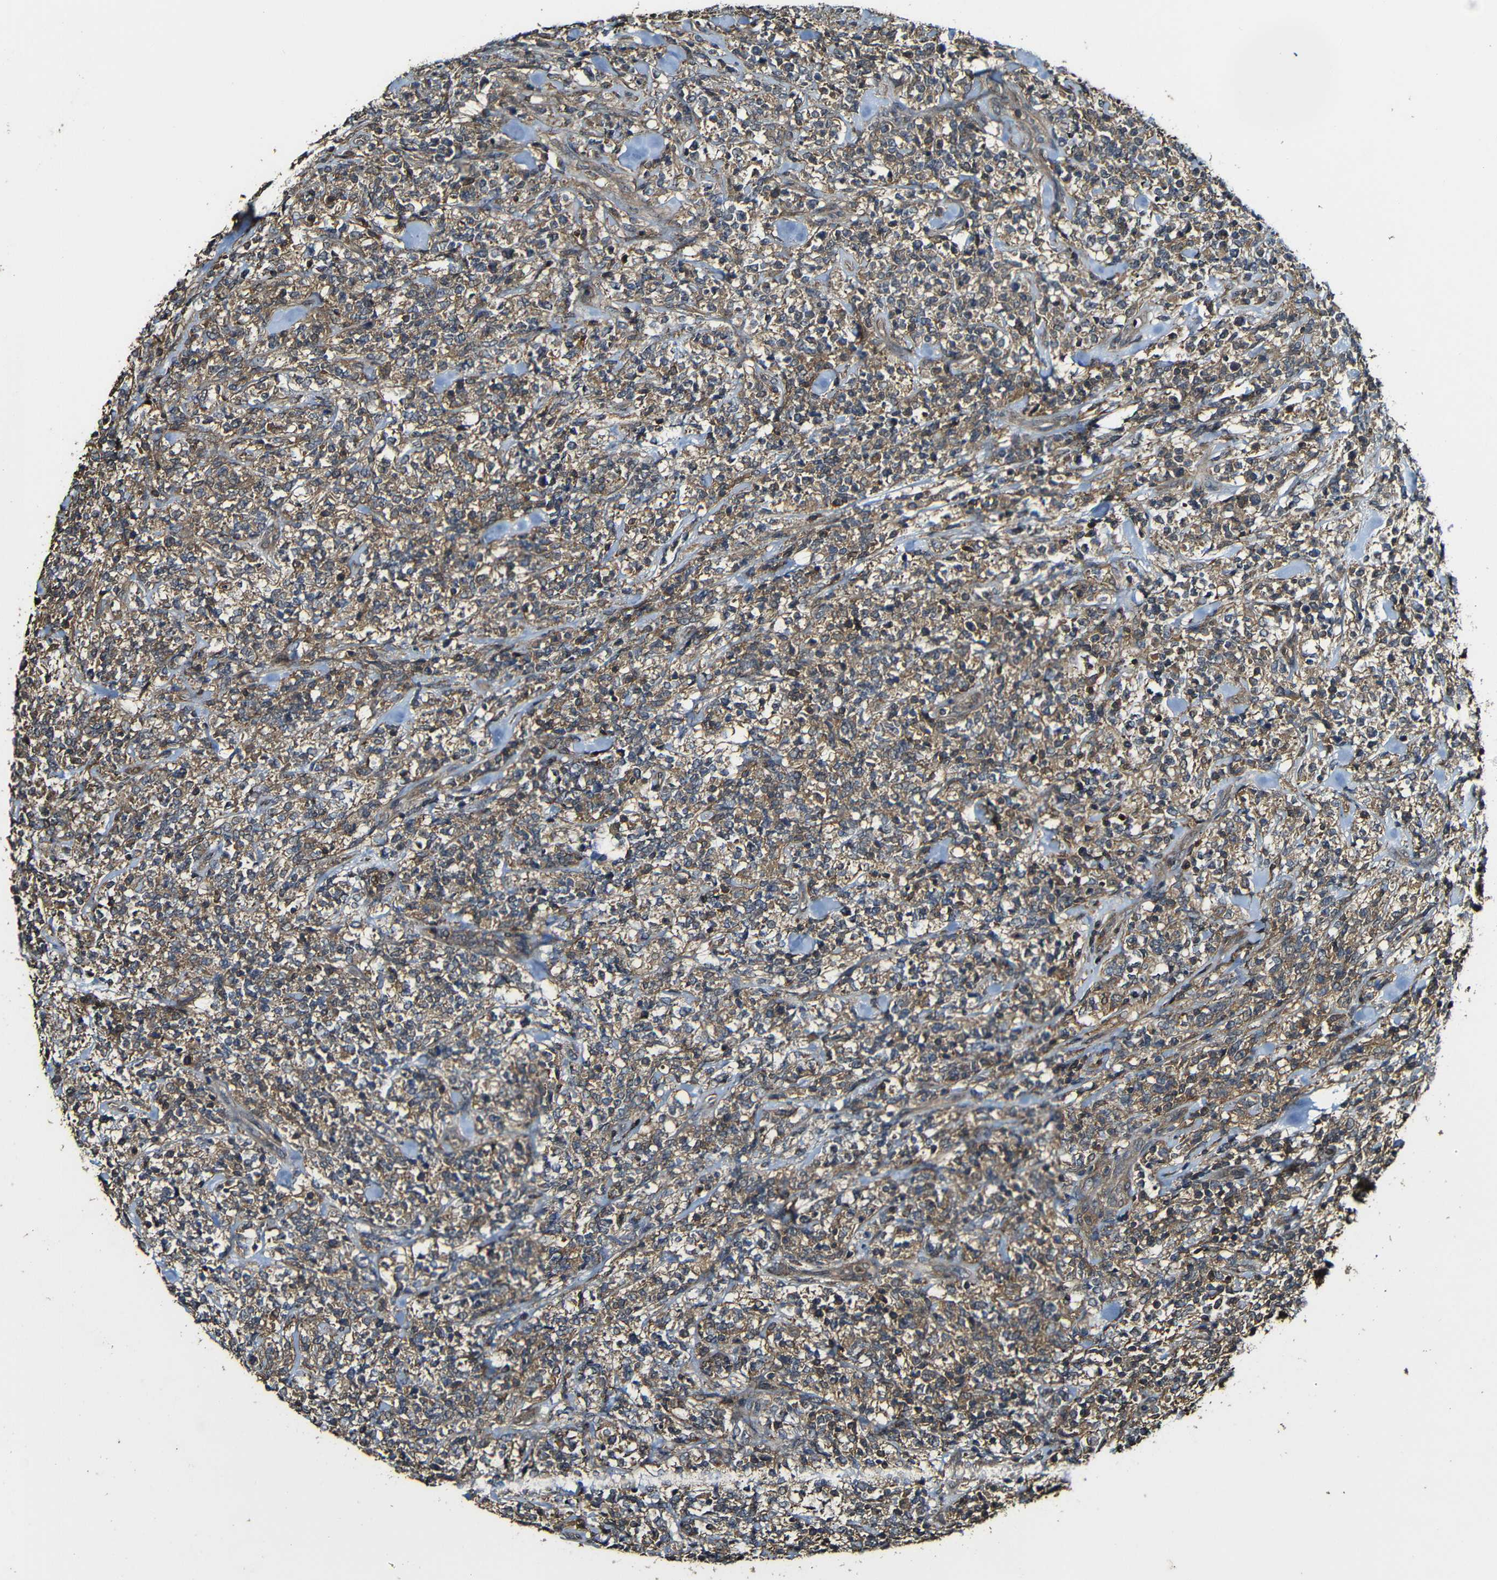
{"staining": {"intensity": "moderate", "quantity": ">75%", "location": "cytoplasmic/membranous"}, "tissue": "lymphoma", "cell_type": "Tumor cells", "image_type": "cancer", "snomed": [{"axis": "morphology", "description": "Malignant lymphoma, non-Hodgkin's type, High grade"}, {"axis": "topography", "description": "Soft tissue"}], "caption": "Protein expression analysis of human lymphoma reveals moderate cytoplasmic/membranous staining in approximately >75% of tumor cells.", "gene": "CASP8", "patient": {"sex": "male", "age": 18}}